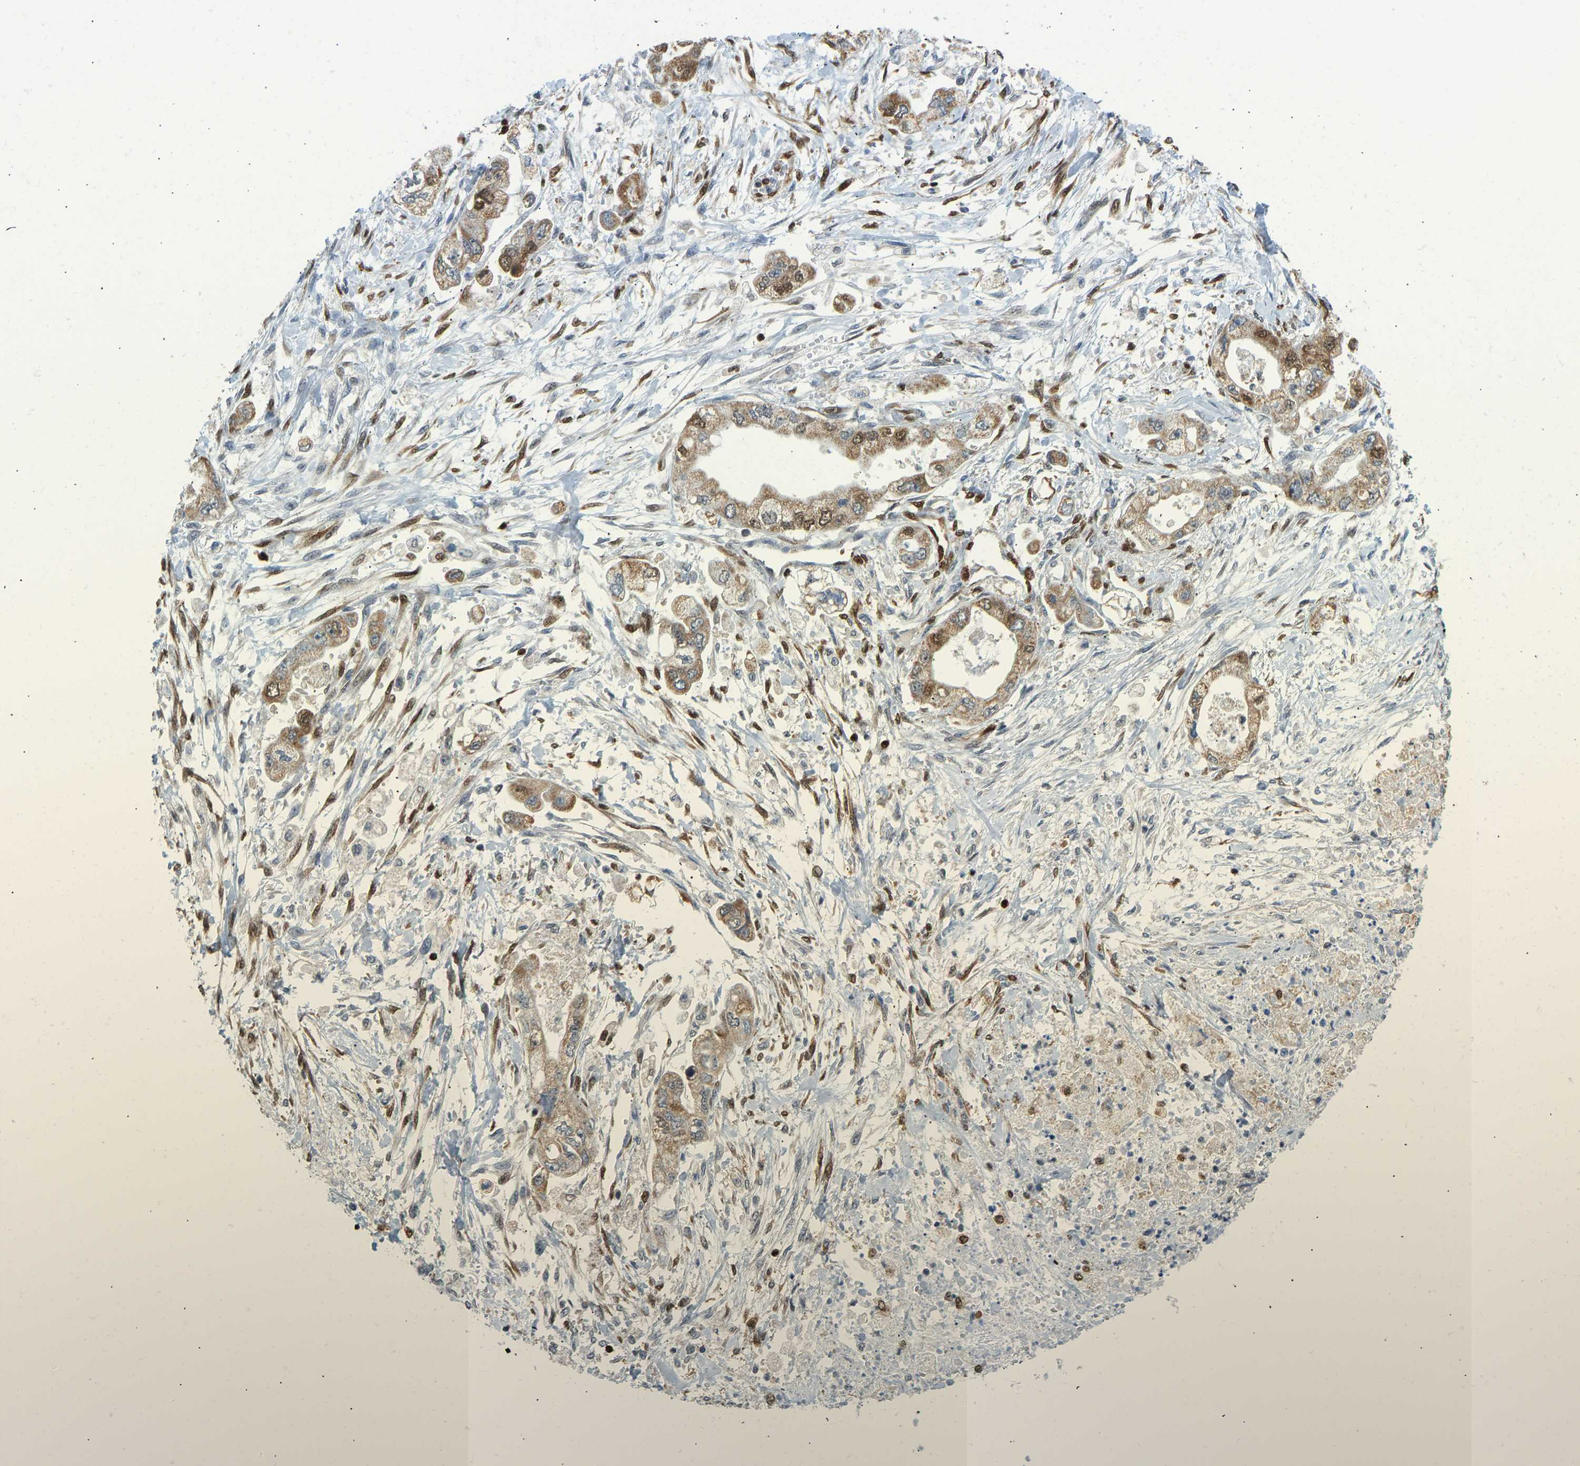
{"staining": {"intensity": "moderate", "quantity": ">75%", "location": "cytoplasmic/membranous,nuclear"}, "tissue": "stomach cancer", "cell_type": "Tumor cells", "image_type": "cancer", "snomed": [{"axis": "morphology", "description": "Normal tissue, NOS"}, {"axis": "morphology", "description": "Adenocarcinoma, NOS"}, {"axis": "topography", "description": "Stomach"}], "caption": "Human stomach cancer (adenocarcinoma) stained with a protein marker demonstrates moderate staining in tumor cells.", "gene": "ZSCAN20", "patient": {"sex": "male", "age": 62}}